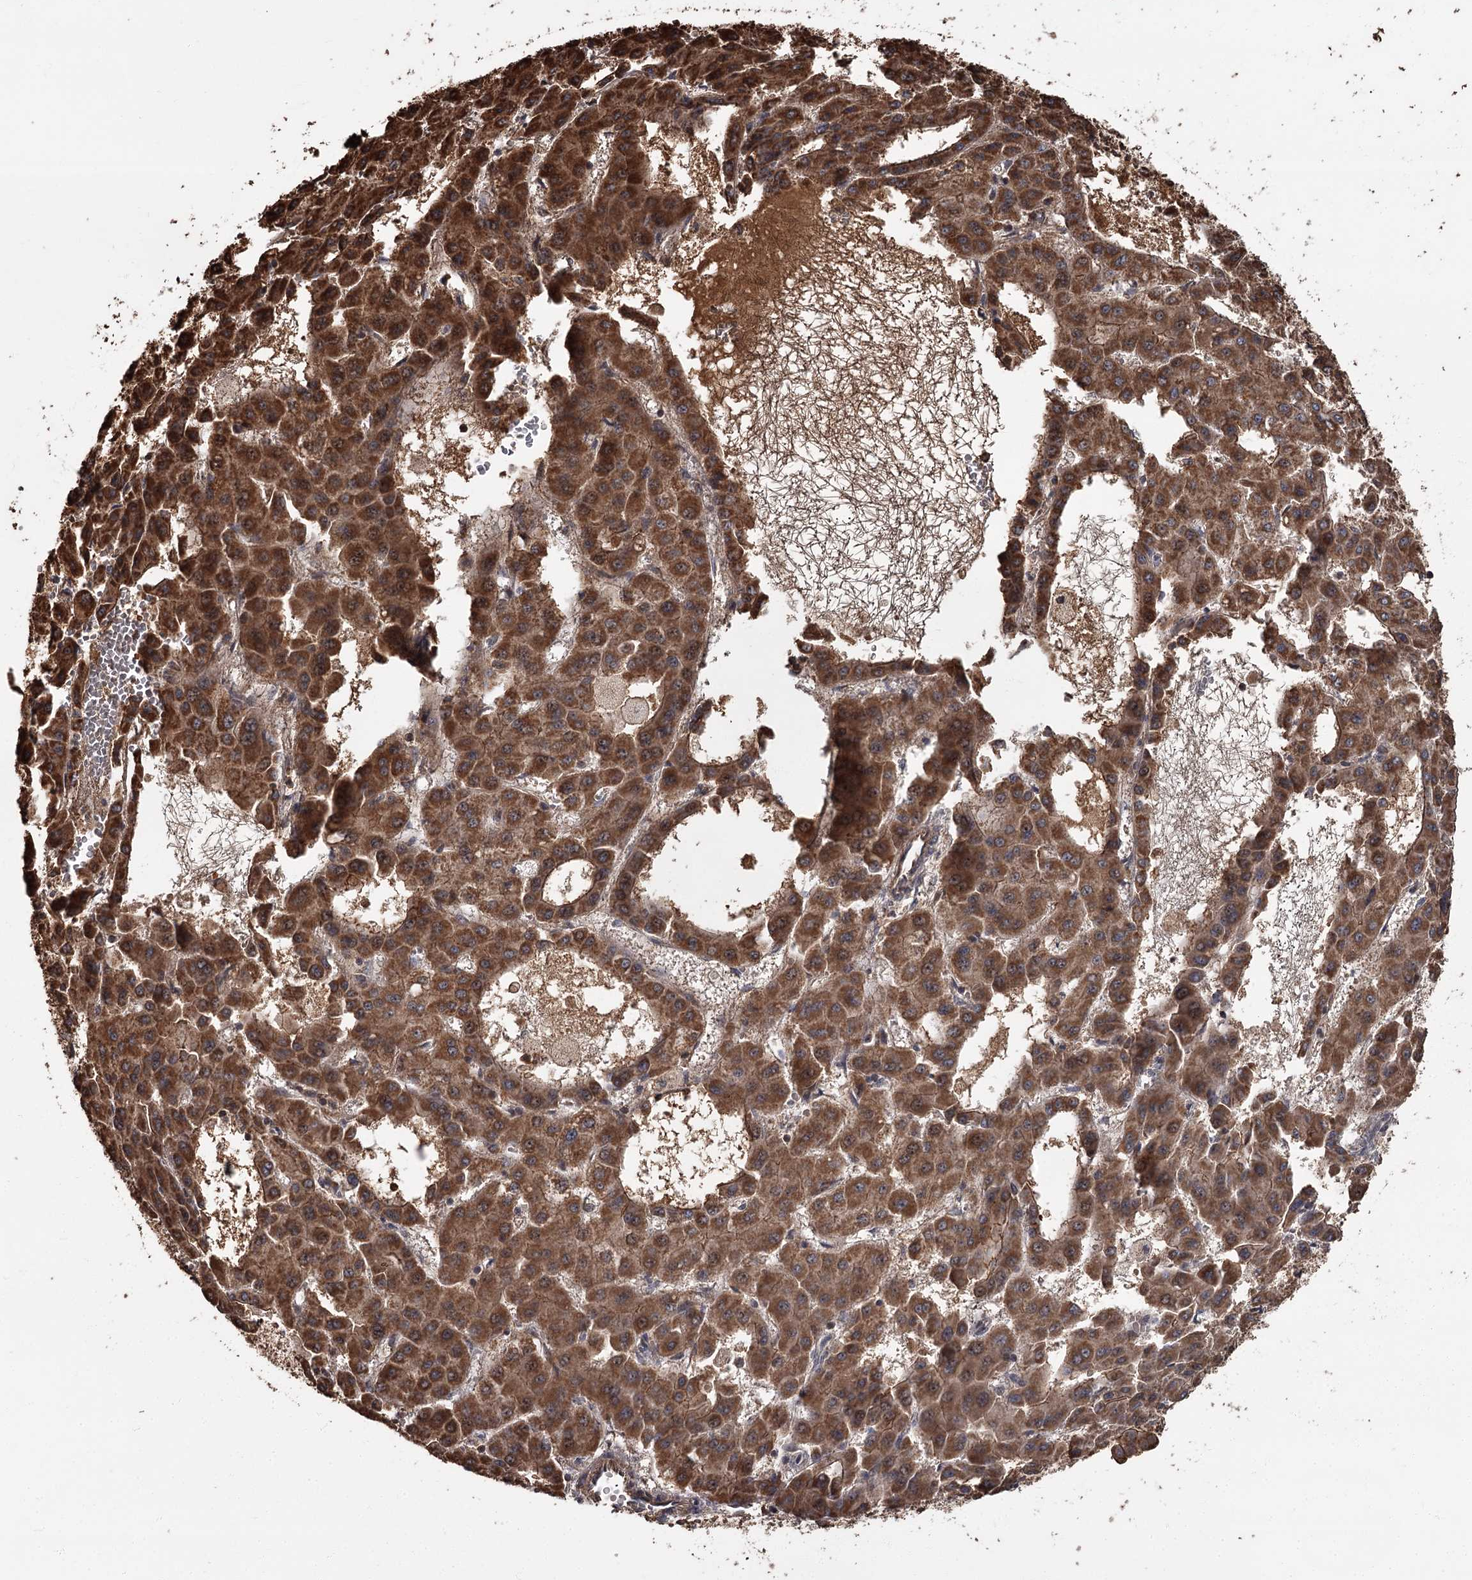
{"staining": {"intensity": "strong", "quantity": ">75%", "location": "cytoplasmic/membranous"}, "tissue": "liver cancer", "cell_type": "Tumor cells", "image_type": "cancer", "snomed": [{"axis": "morphology", "description": "Carcinoma, Hepatocellular, NOS"}, {"axis": "topography", "description": "Liver"}], "caption": "IHC micrograph of neoplastic tissue: human liver hepatocellular carcinoma stained using immunohistochemistry (IHC) reveals high levels of strong protein expression localized specifically in the cytoplasmic/membranous of tumor cells, appearing as a cytoplasmic/membranous brown color.", "gene": "THAP9", "patient": {"sex": "male", "age": 47}}